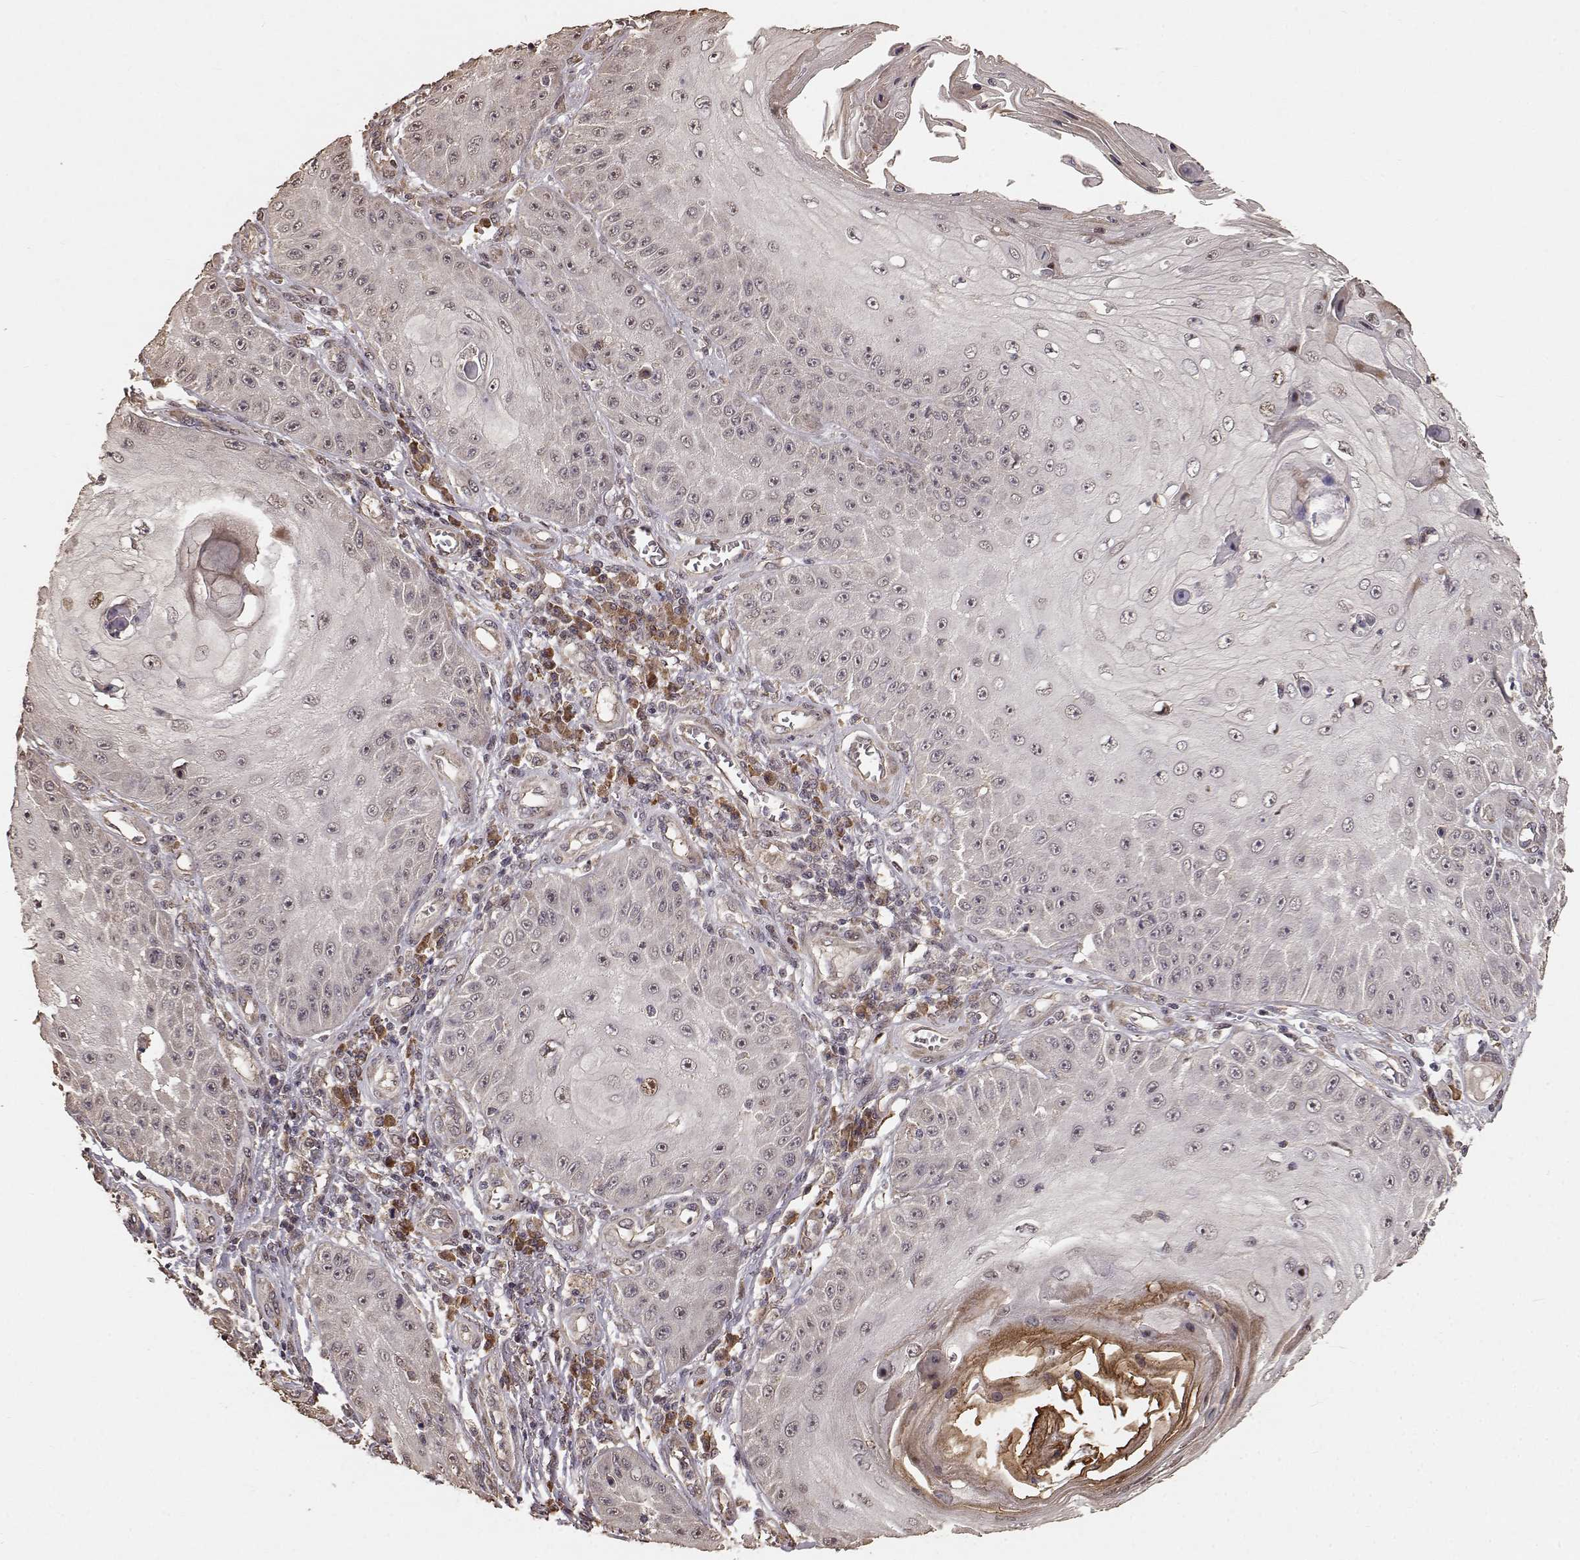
{"staining": {"intensity": "weak", "quantity": "<25%", "location": "cytoplasmic/membranous"}, "tissue": "skin cancer", "cell_type": "Tumor cells", "image_type": "cancer", "snomed": [{"axis": "morphology", "description": "Squamous cell carcinoma, NOS"}, {"axis": "topography", "description": "Skin"}], "caption": "Immunohistochemical staining of skin cancer (squamous cell carcinoma) displays no significant staining in tumor cells. (Stains: DAB (3,3'-diaminobenzidine) IHC with hematoxylin counter stain, Microscopy: brightfield microscopy at high magnification).", "gene": "USP15", "patient": {"sex": "male", "age": 70}}